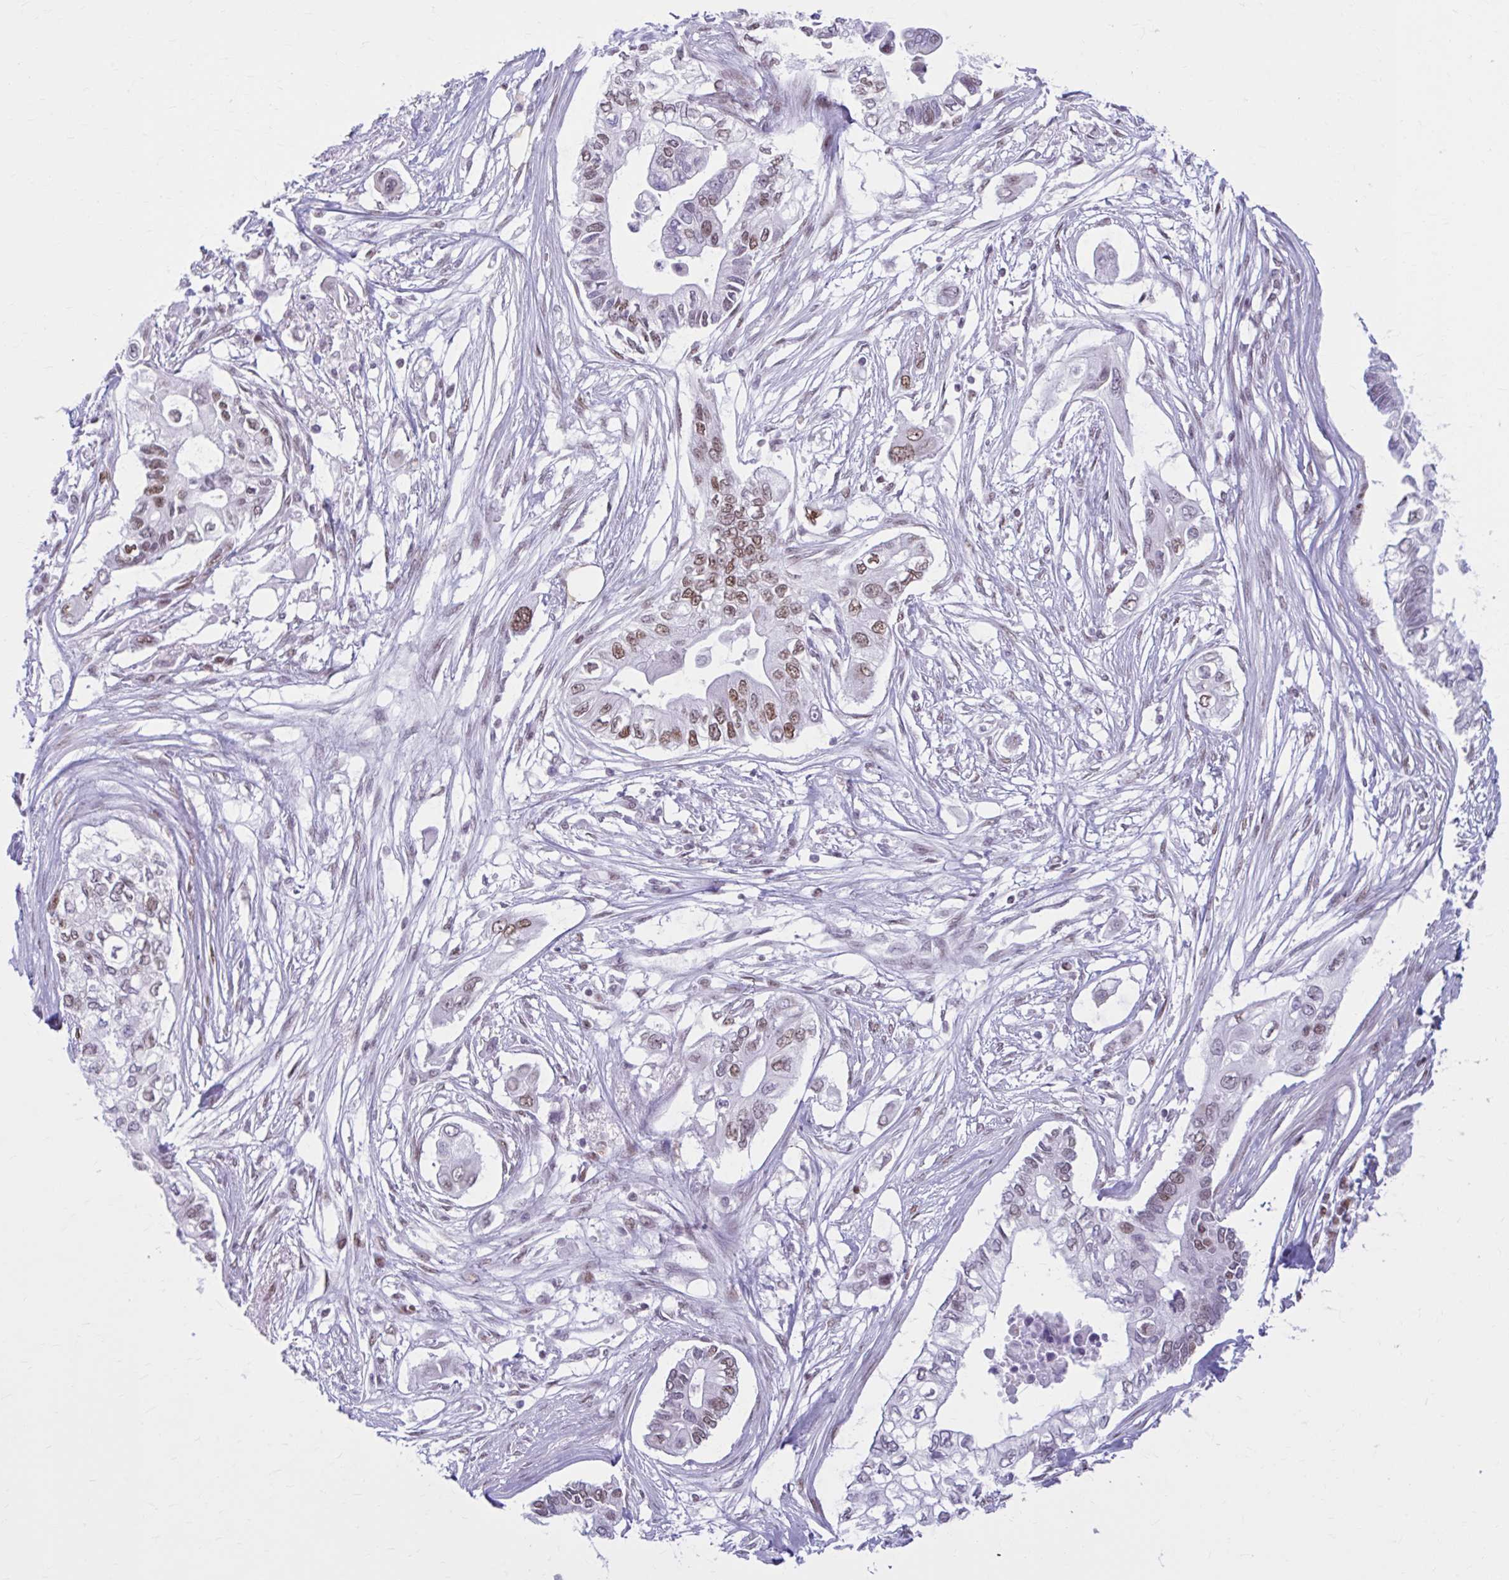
{"staining": {"intensity": "moderate", "quantity": "25%-75%", "location": "nuclear"}, "tissue": "pancreatic cancer", "cell_type": "Tumor cells", "image_type": "cancer", "snomed": [{"axis": "morphology", "description": "Adenocarcinoma, NOS"}, {"axis": "topography", "description": "Pancreas"}], "caption": "Approximately 25%-75% of tumor cells in human pancreatic cancer (adenocarcinoma) show moderate nuclear protein positivity as visualized by brown immunohistochemical staining.", "gene": "PABIR1", "patient": {"sex": "female", "age": 63}}